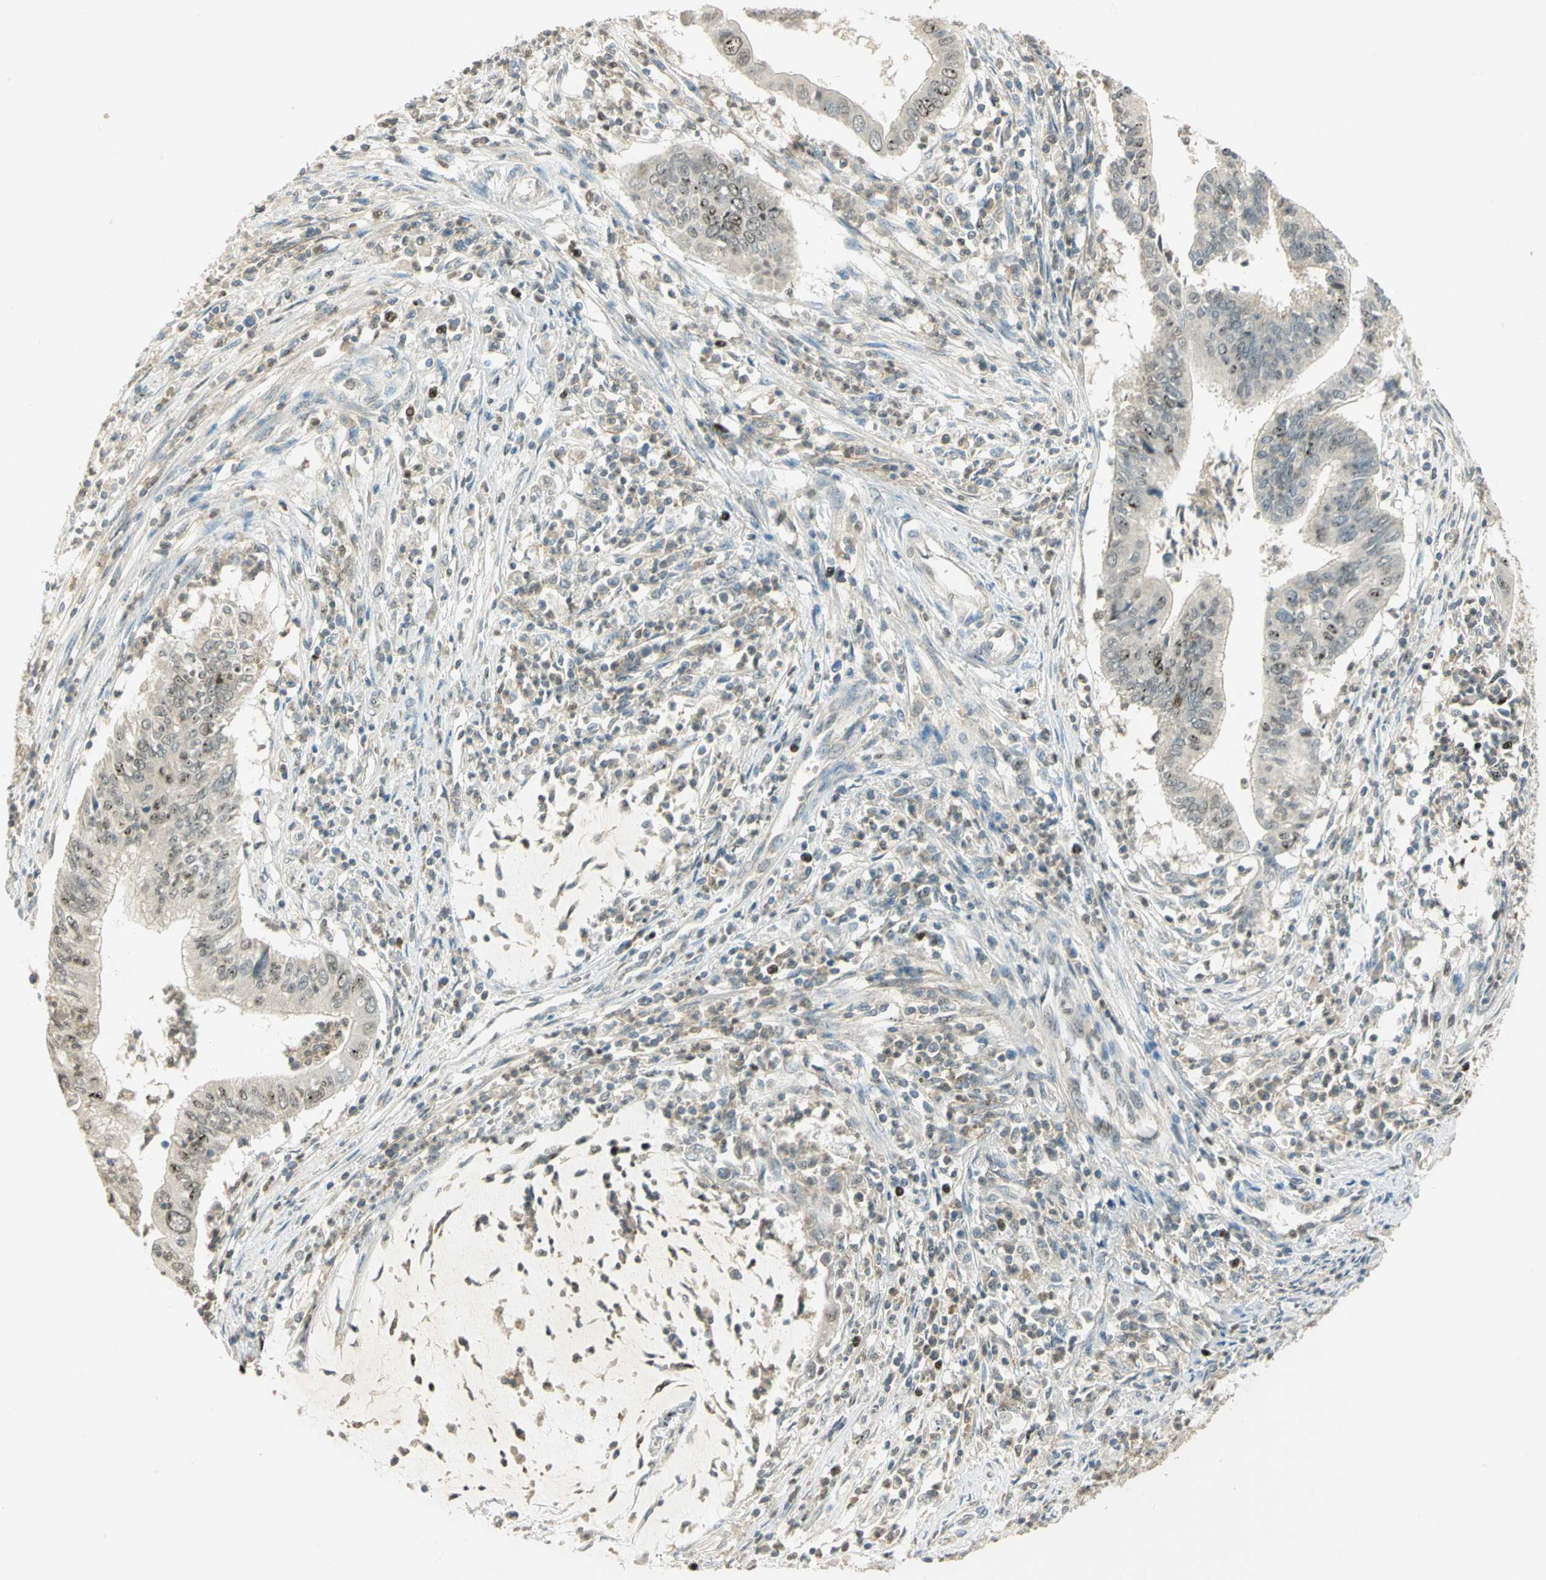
{"staining": {"intensity": "weak", "quantity": "<25%", "location": "cytoplasmic/membranous,nuclear"}, "tissue": "cervical cancer", "cell_type": "Tumor cells", "image_type": "cancer", "snomed": [{"axis": "morphology", "description": "Adenocarcinoma, NOS"}, {"axis": "topography", "description": "Cervix"}], "caption": "A high-resolution photomicrograph shows immunohistochemistry (IHC) staining of cervical cancer (adenocarcinoma), which reveals no significant expression in tumor cells.", "gene": "BIRC2", "patient": {"sex": "female", "age": 36}}